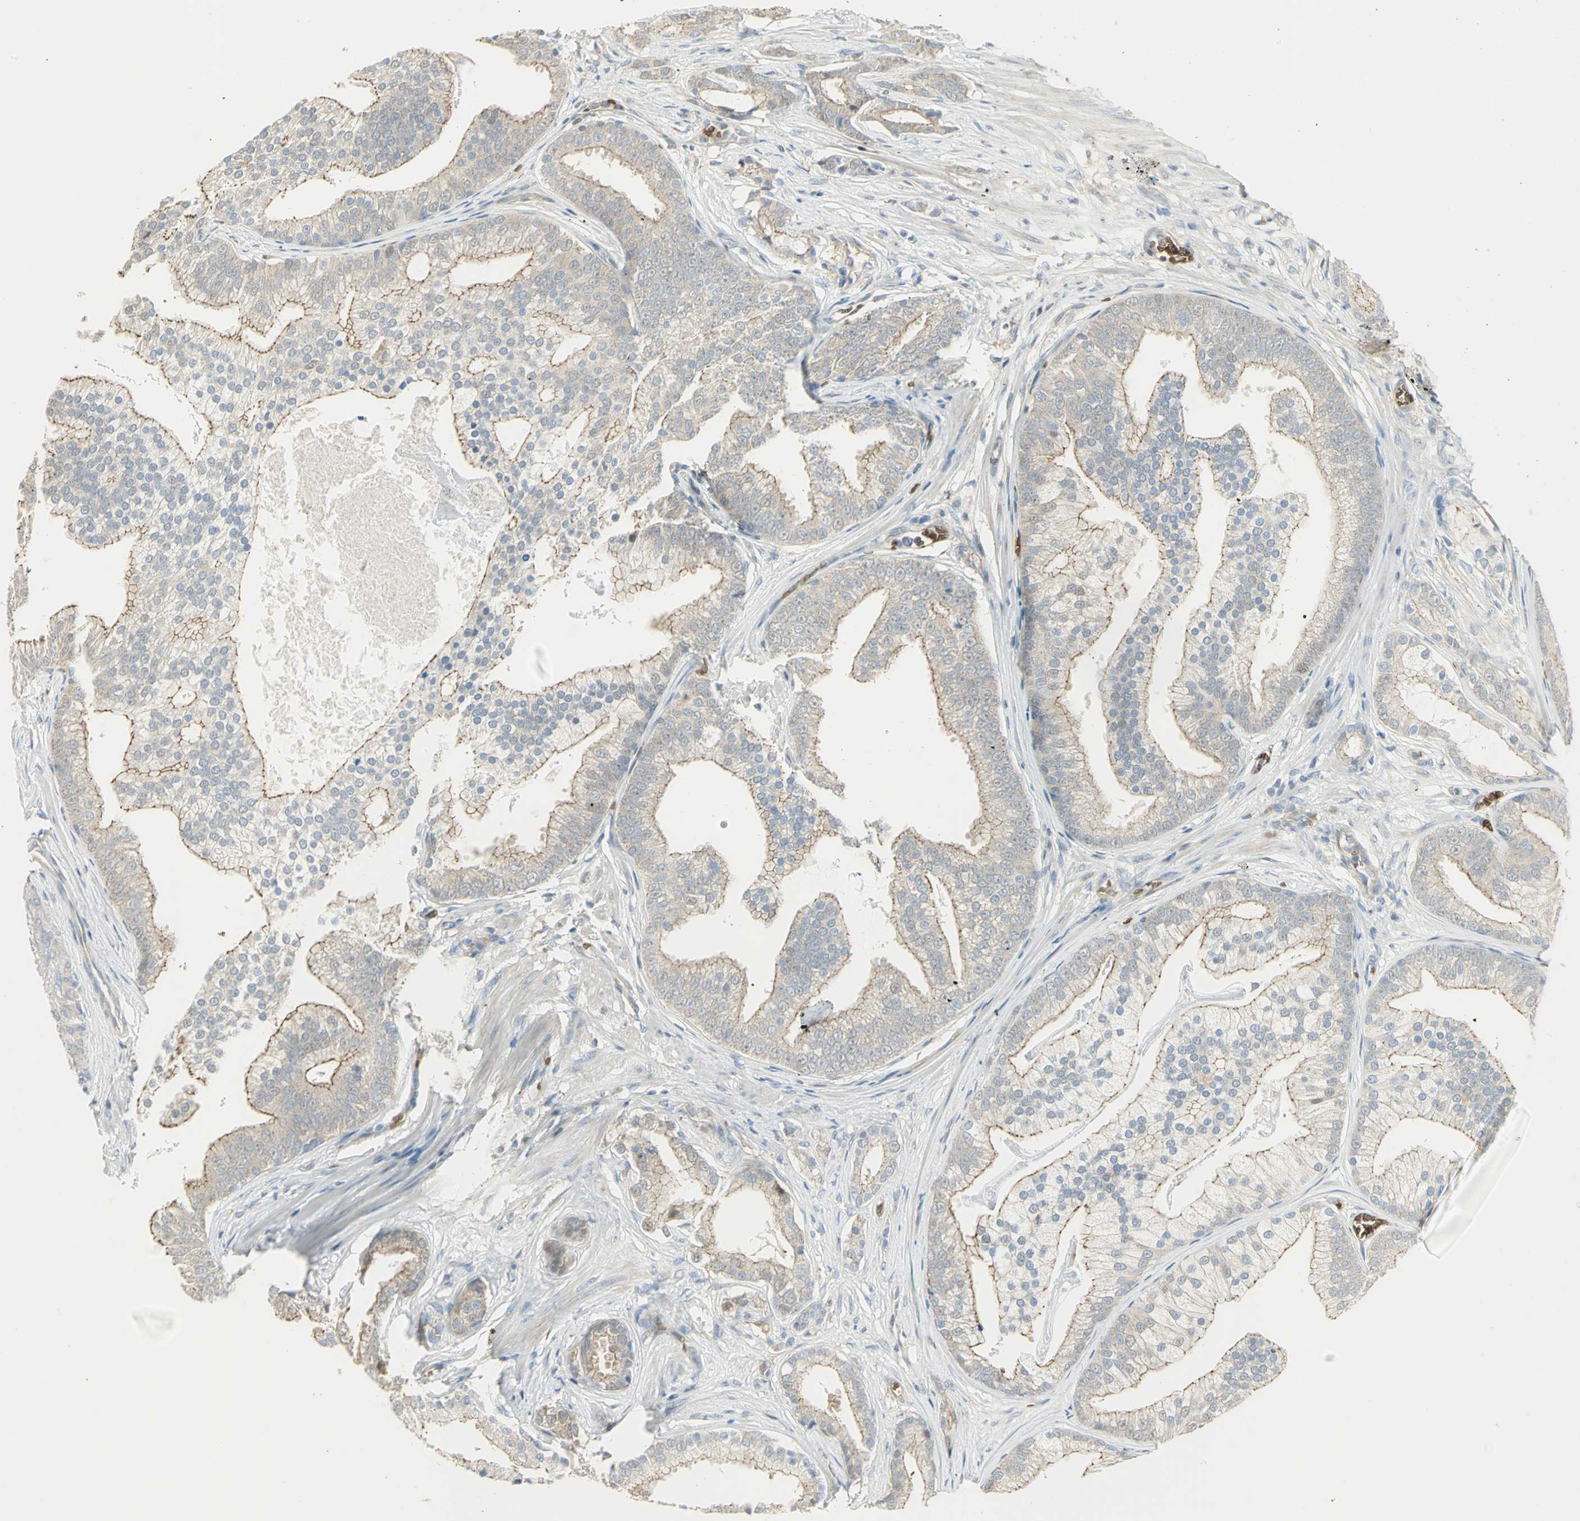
{"staining": {"intensity": "moderate", "quantity": ">75%", "location": "cytoplasmic/membranous"}, "tissue": "prostate cancer", "cell_type": "Tumor cells", "image_type": "cancer", "snomed": [{"axis": "morphology", "description": "Adenocarcinoma, Low grade"}, {"axis": "topography", "description": "Prostate"}], "caption": "Immunohistochemical staining of prostate adenocarcinoma (low-grade) demonstrates moderate cytoplasmic/membranous protein staining in about >75% of tumor cells. (Stains: DAB (3,3'-diaminobenzidine) in brown, nuclei in blue, Microscopy: brightfield microscopy at high magnification).", "gene": "ANK1", "patient": {"sex": "male", "age": 58}}